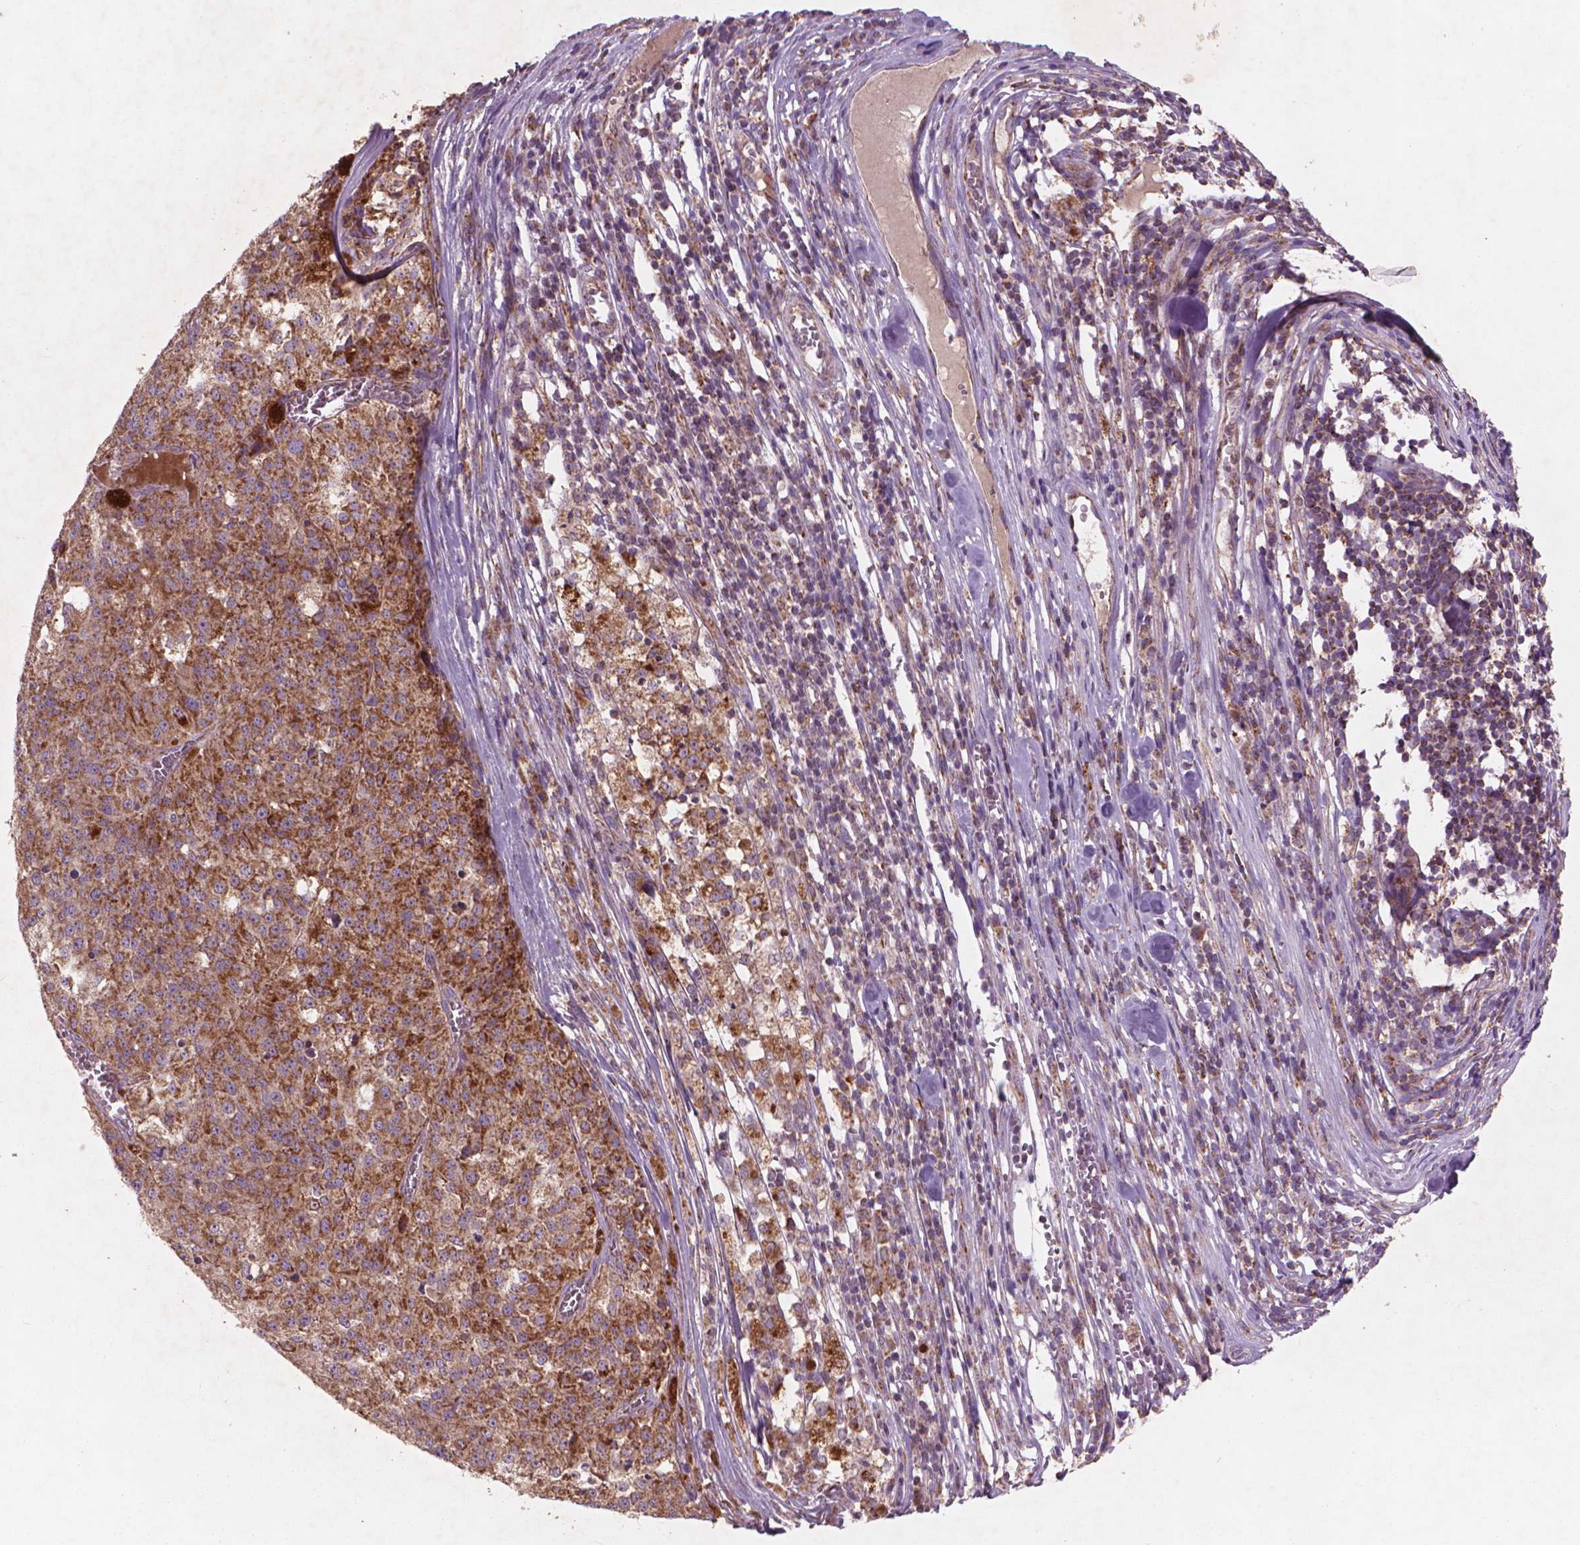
{"staining": {"intensity": "moderate", "quantity": ">75%", "location": "cytoplasmic/membranous"}, "tissue": "melanoma", "cell_type": "Tumor cells", "image_type": "cancer", "snomed": [{"axis": "morphology", "description": "Malignant melanoma, Metastatic site"}, {"axis": "topography", "description": "Lymph node"}], "caption": "IHC micrograph of malignant melanoma (metastatic site) stained for a protein (brown), which displays medium levels of moderate cytoplasmic/membranous positivity in approximately >75% of tumor cells.", "gene": "NLRX1", "patient": {"sex": "female", "age": 64}}